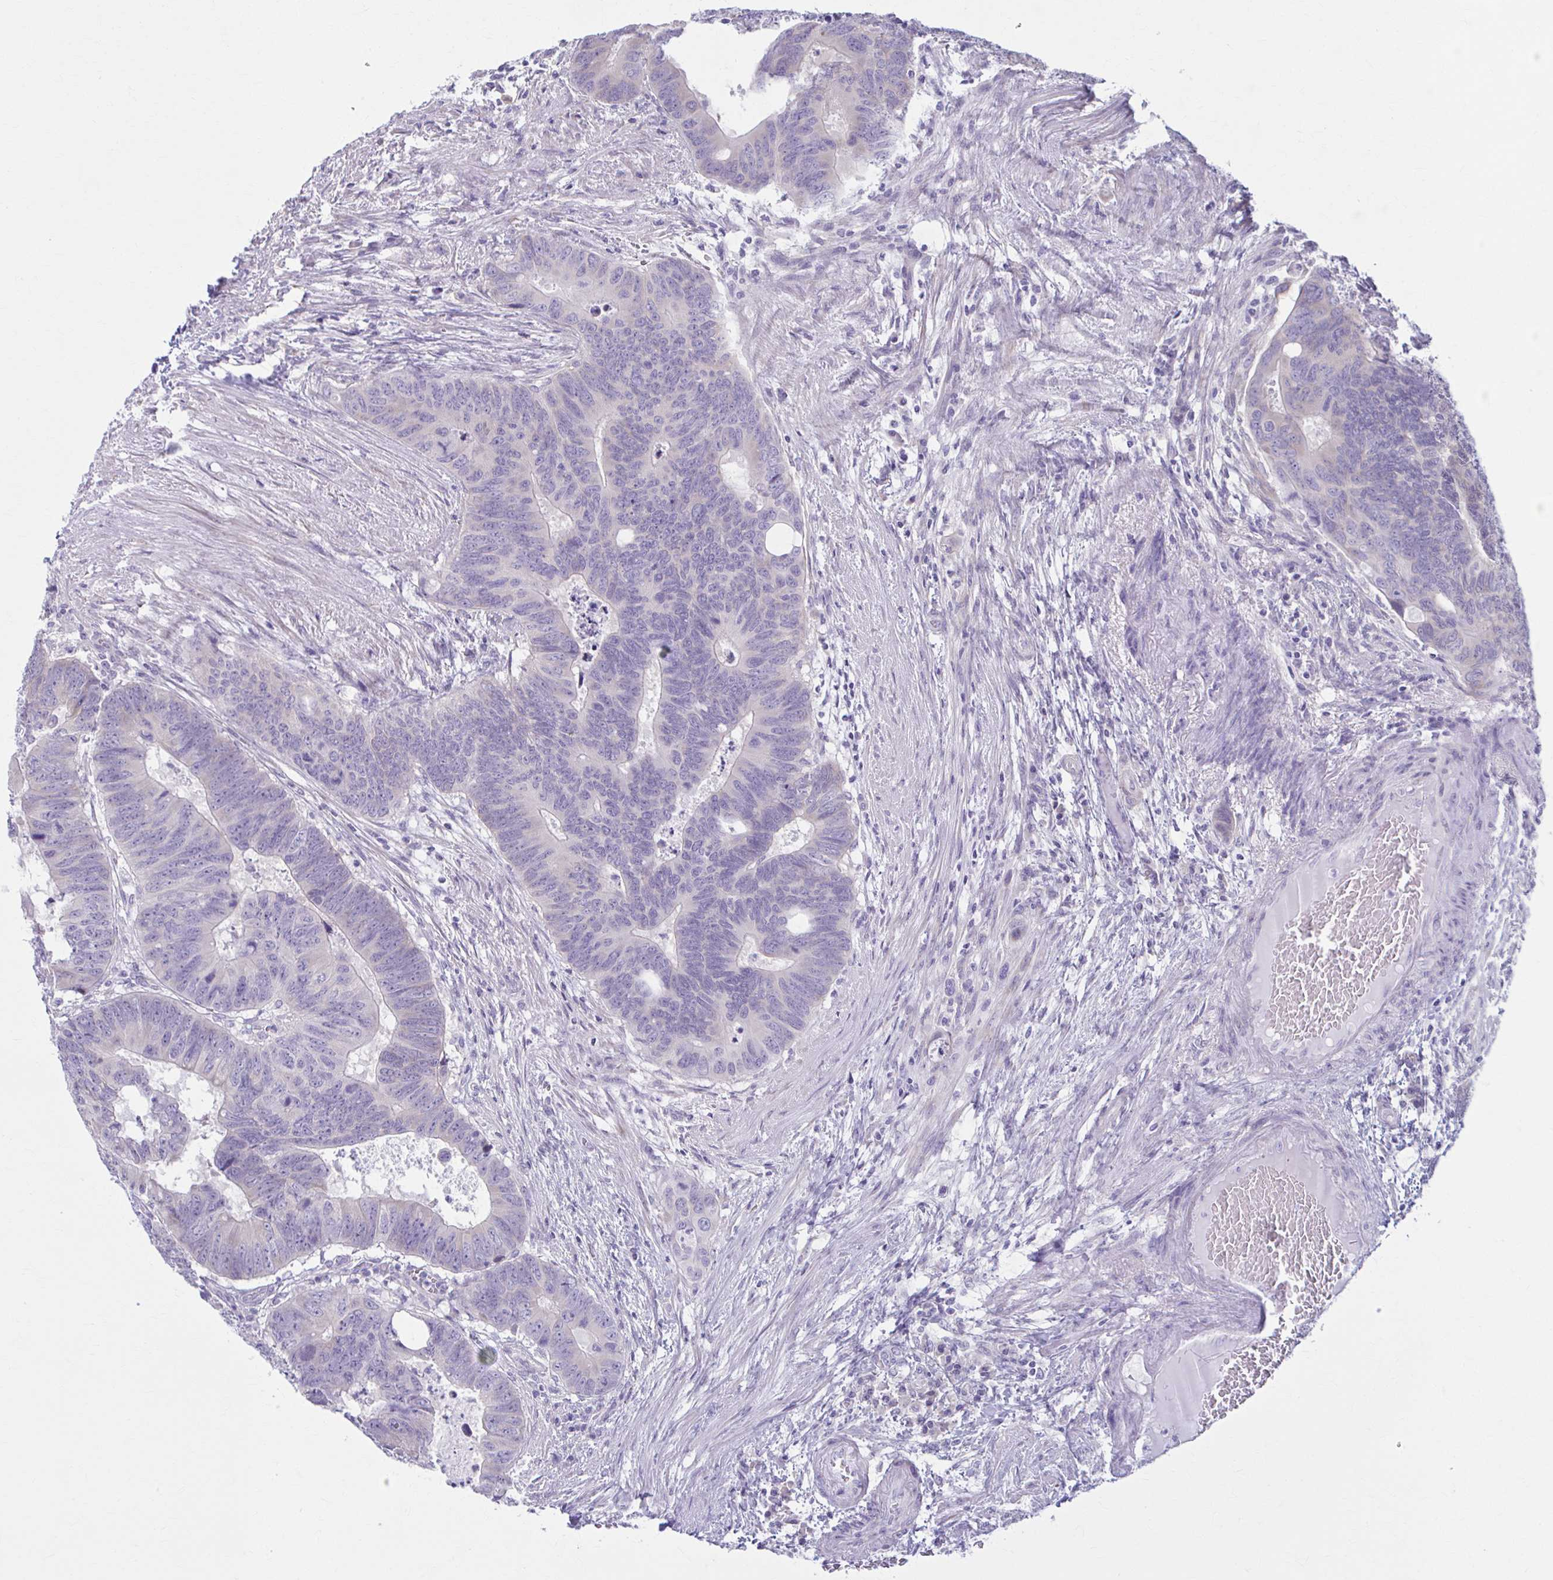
{"staining": {"intensity": "negative", "quantity": "none", "location": "none"}, "tissue": "colorectal cancer", "cell_type": "Tumor cells", "image_type": "cancer", "snomed": [{"axis": "morphology", "description": "Adenocarcinoma, NOS"}, {"axis": "topography", "description": "Colon"}], "caption": "DAB (3,3'-diaminobenzidine) immunohistochemical staining of colorectal cancer (adenocarcinoma) reveals no significant staining in tumor cells. (Brightfield microscopy of DAB immunohistochemistry (IHC) at high magnification).", "gene": "PRKRA", "patient": {"sex": "male", "age": 62}}